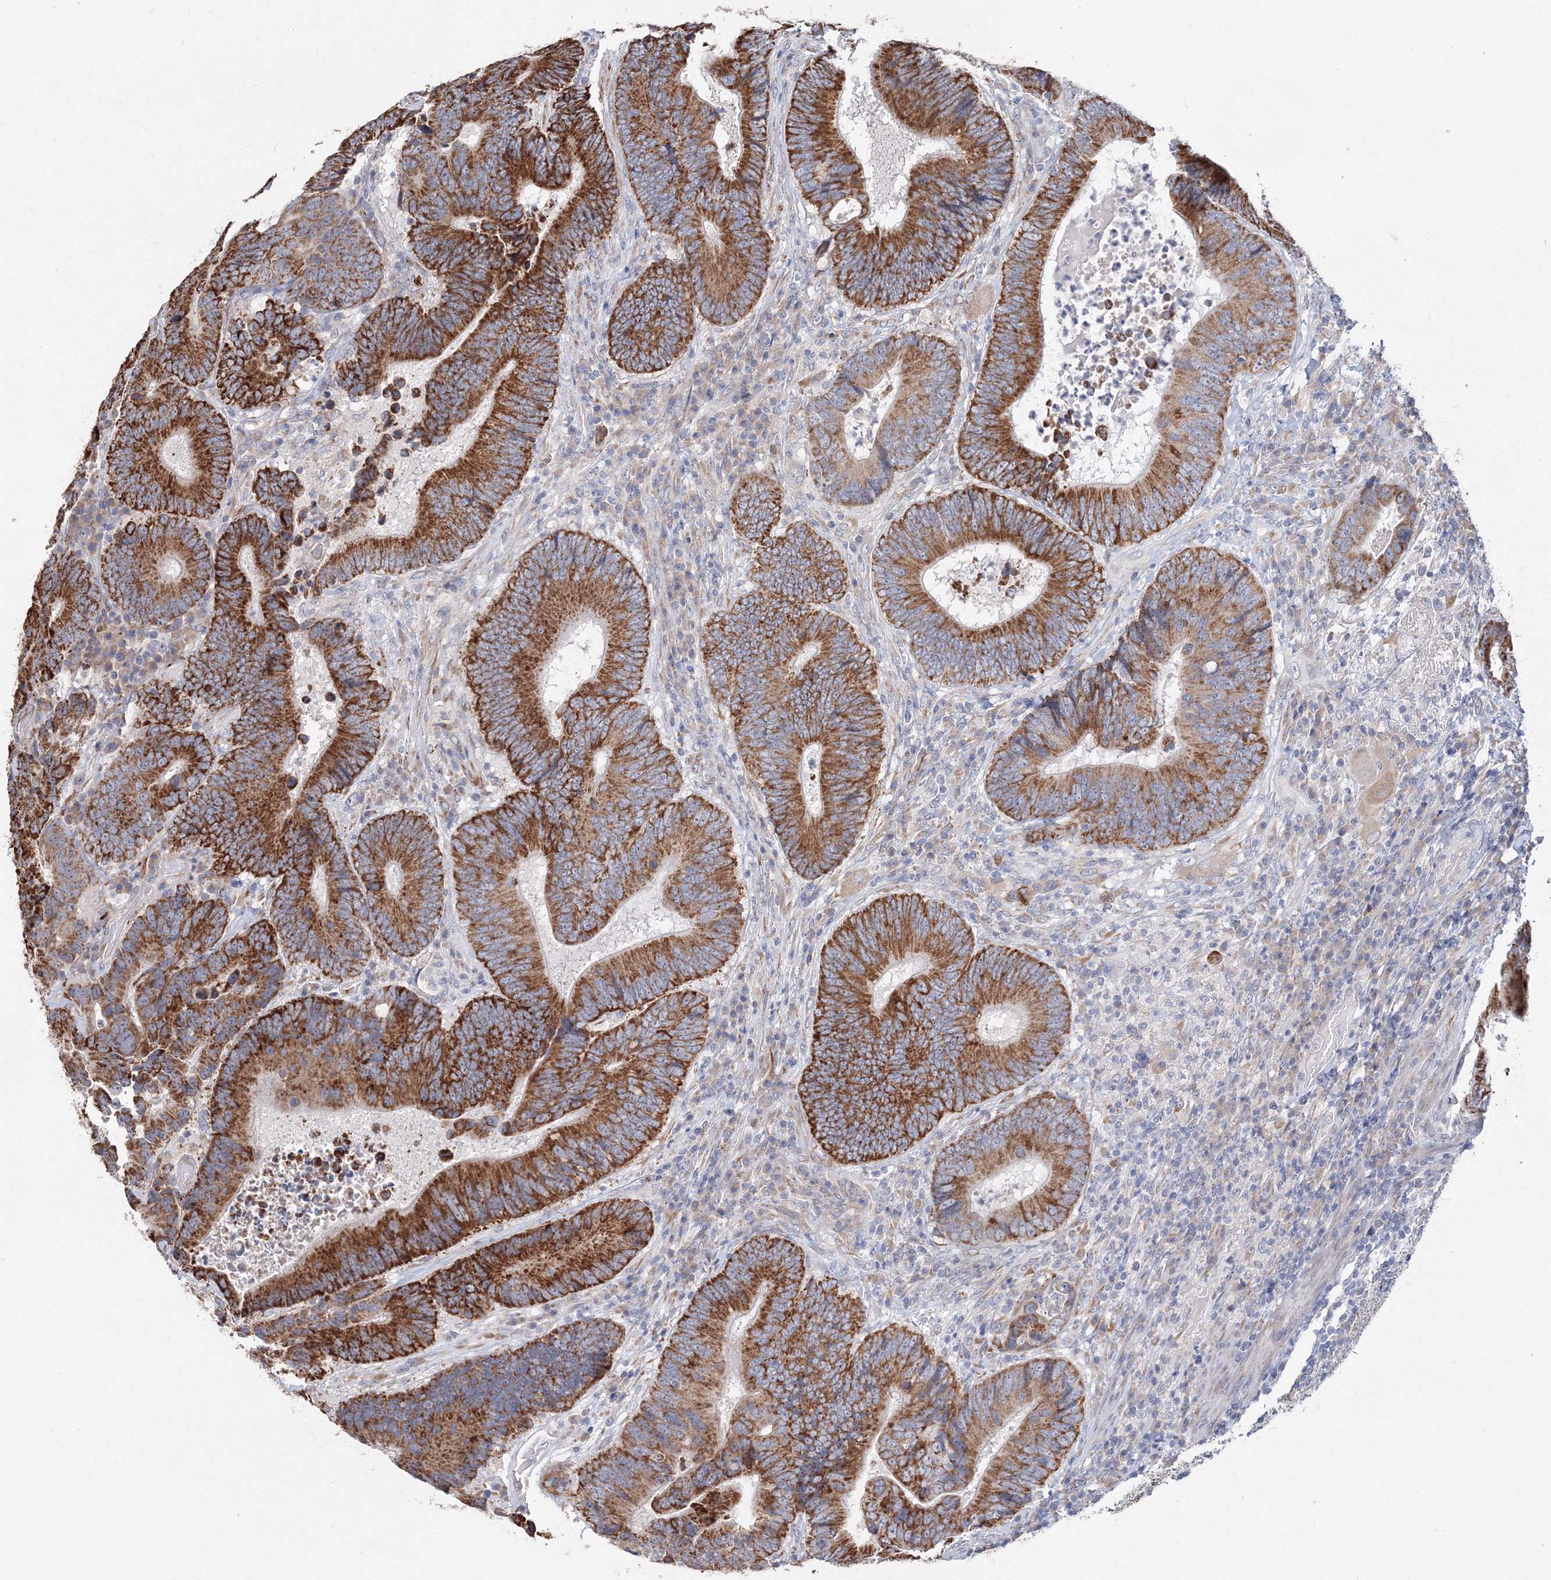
{"staining": {"intensity": "strong", "quantity": ">75%", "location": "cytoplasmic/membranous"}, "tissue": "colorectal cancer", "cell_type": "Tumor cells", "image_type": "cancer", "snomed": [{"axis": "morphology", "description": "Adenocarcinoma, NOS"}, {"axis": "topography", "description": "Colon"}], "caption": "About >75% of tumor cells in human colorectal adenocarcinoma reveal strong cytoplasmic/membranous protein expression as visualized by brown immunohistochemical staining.", "gene": "DHRS12", "patient": {"sex": "female", "age": 78}}